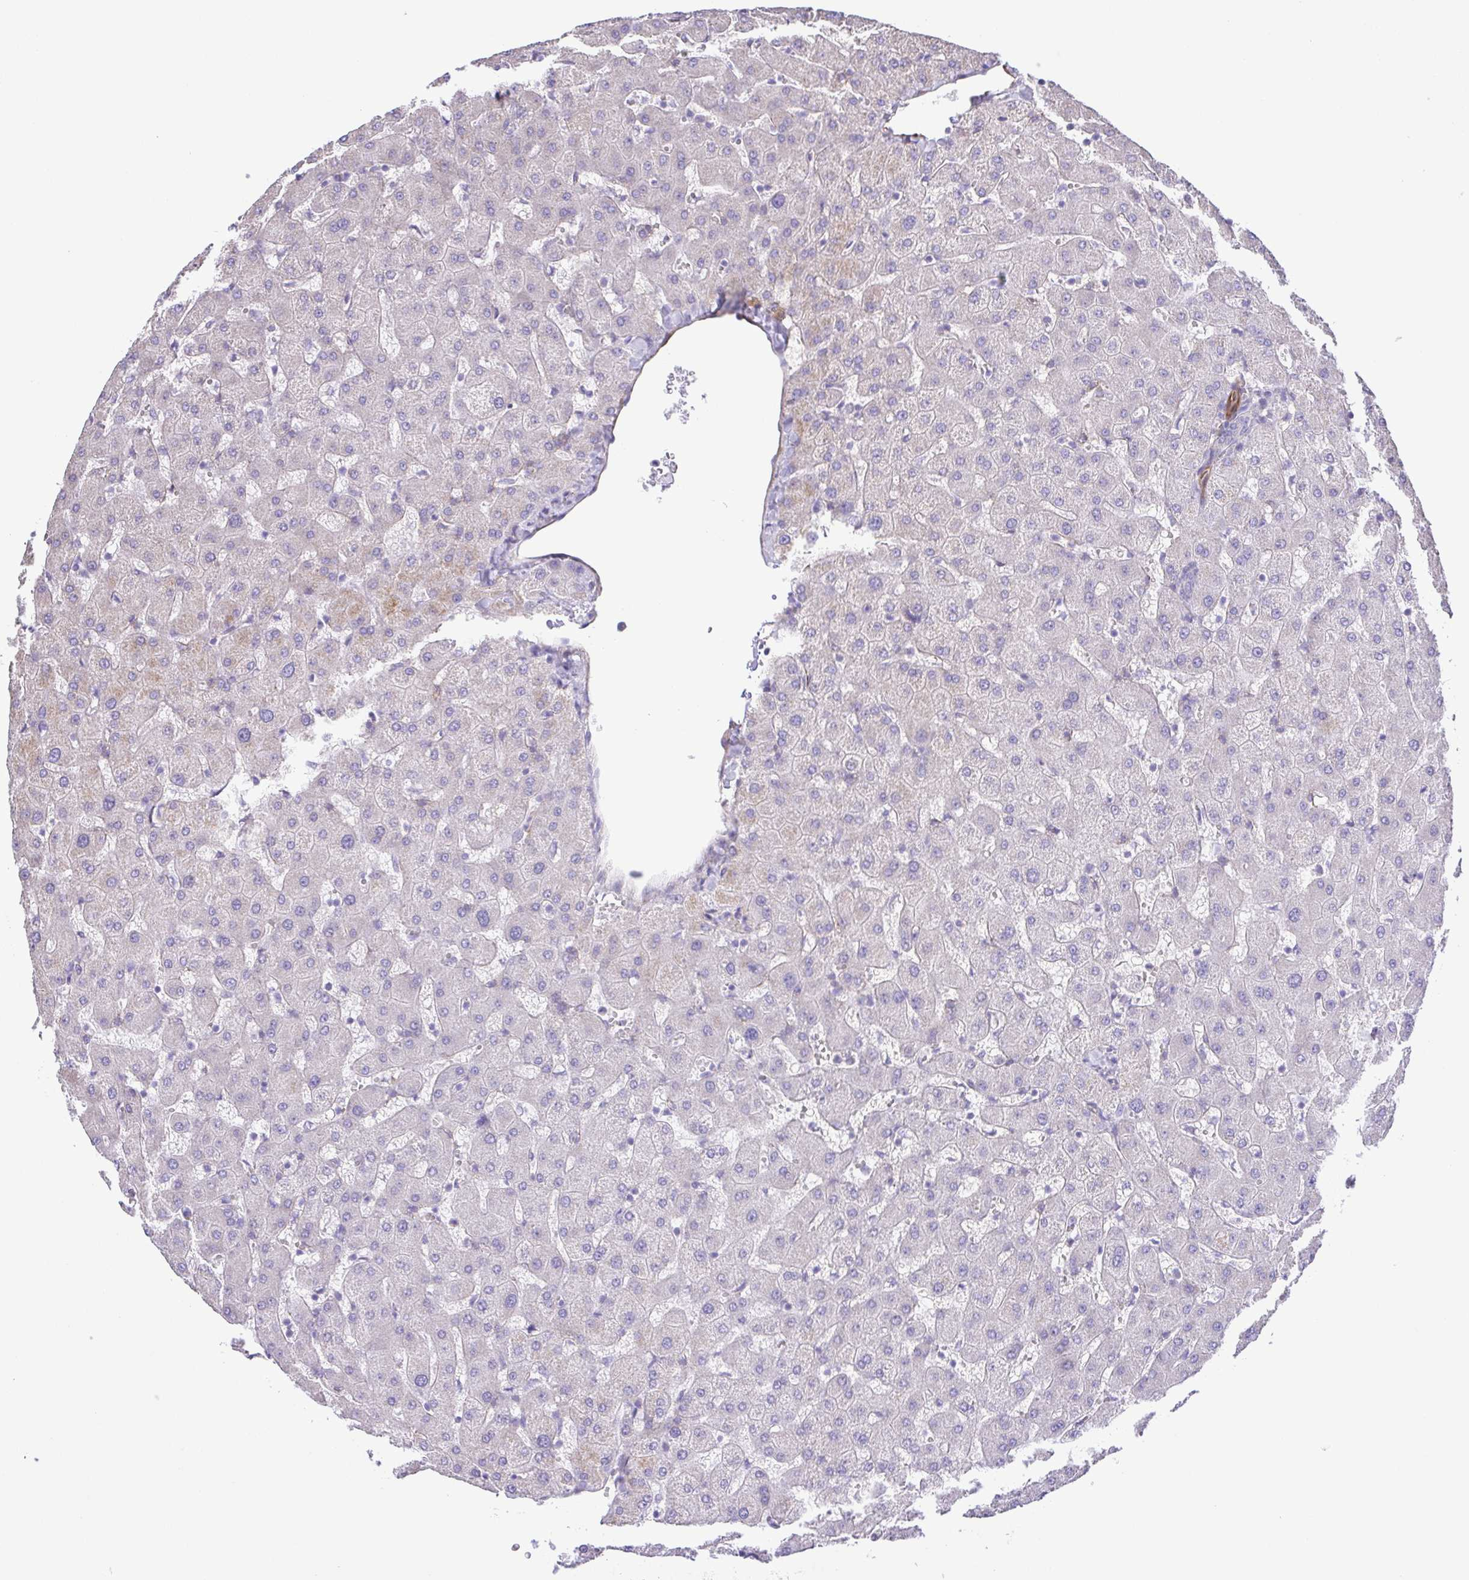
{"staining": {"intensity": "negative", "quantity": "none", "location": "none"}, "tissue": "liver", "cell_type": "Cholangiocytes", "image_type": "normal", "snomed": [{"axis": "morphology", "description": "Normal tissue, NOS"}, {"axis": "topography", "description": "Liver"}], "caption": "IHC histopathology image of normal liver stained for a protein (brown), which shows no positivity in cholangiocytes.", "gene": "FLT1", "patient": {"sex": "female", "age": 63}}